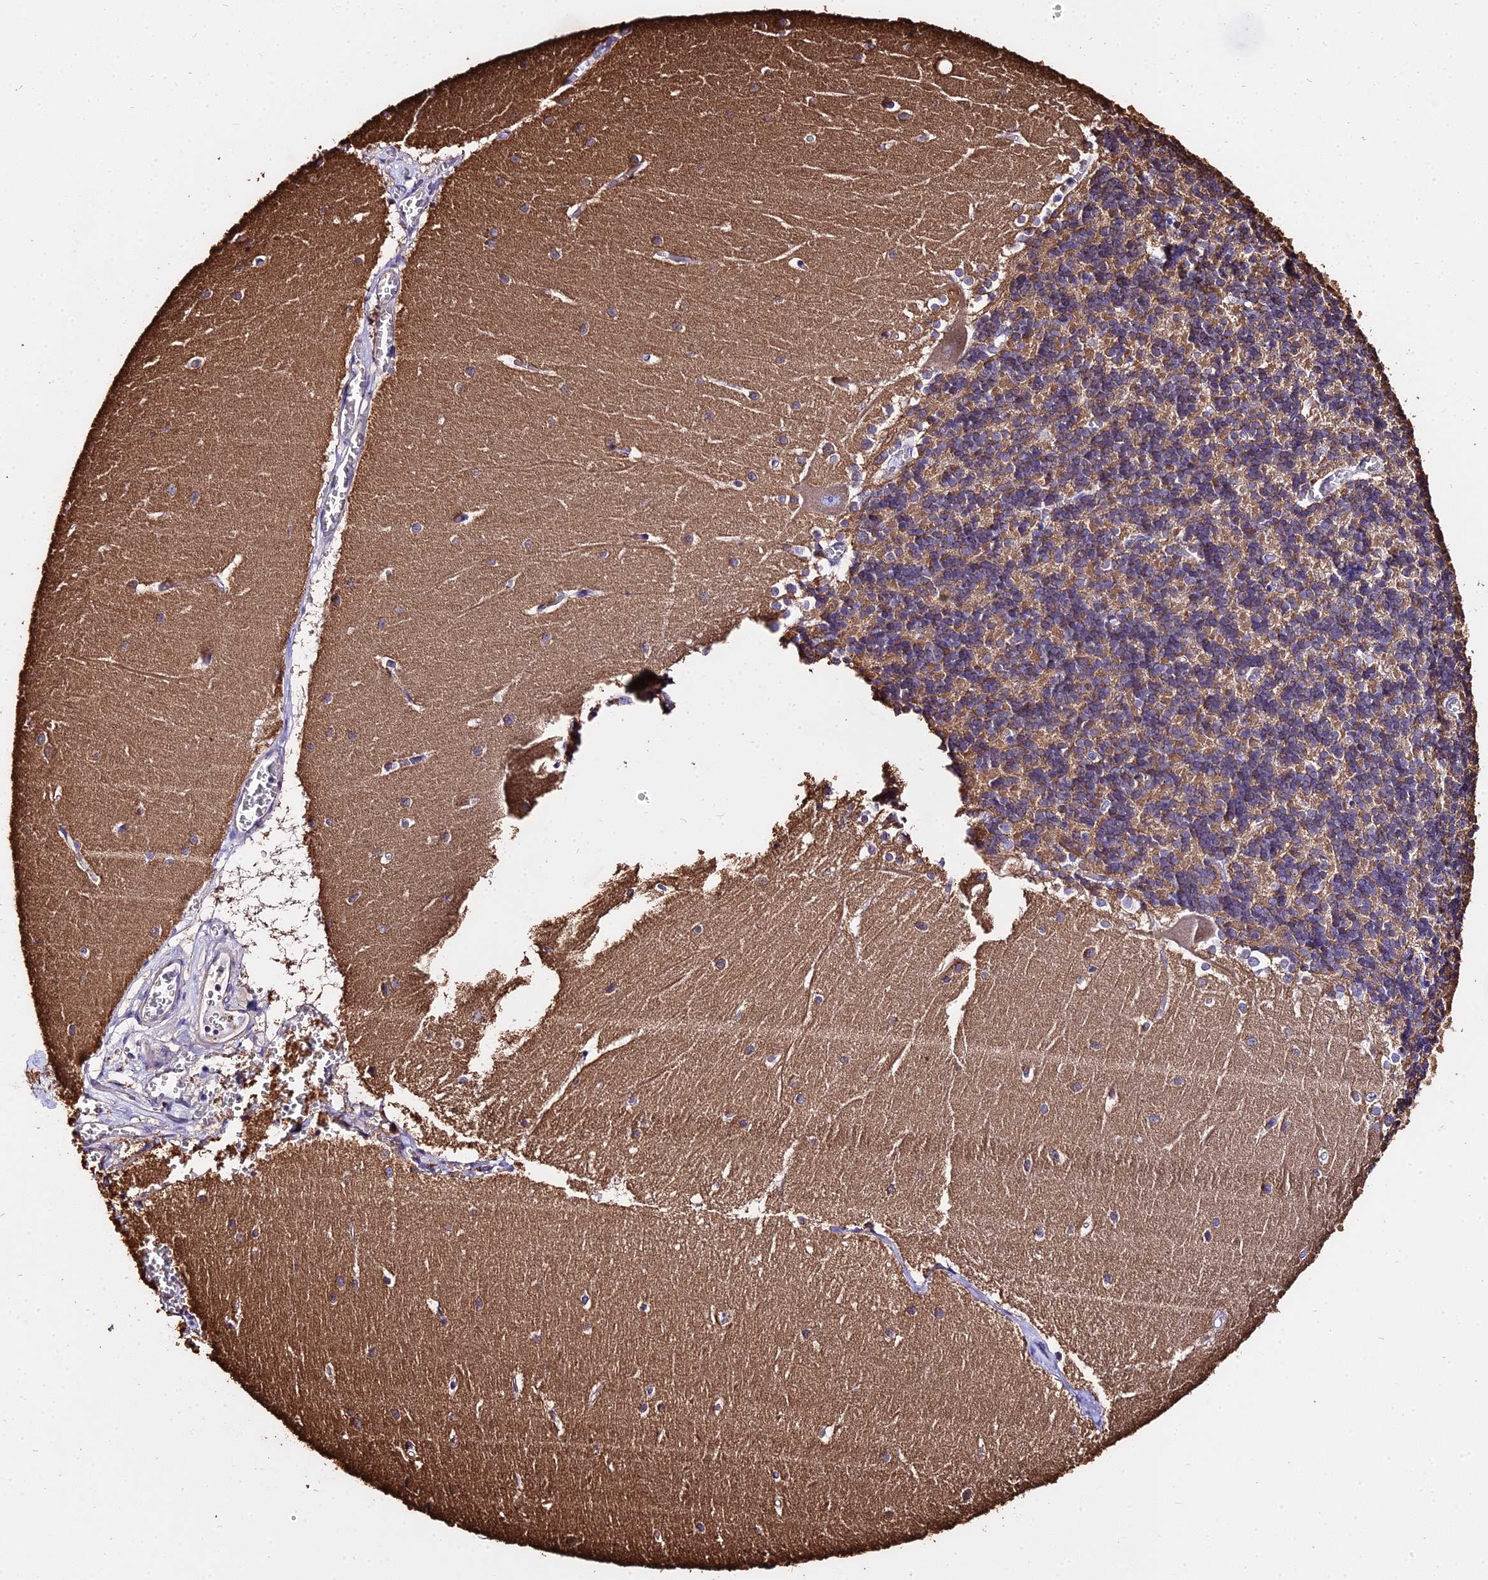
{"staining": {"intensity": "moderate", "quantity": "25%-75%", "location": "cytoplasmic/membranous"}, "tissue": "cerebellum", "cell_type": "Cells in granular layer", "image_type": "normal", "snomed": [{"axis": "morphology", "description": "Normal tissue, NOS"}, {"axis": "topography", "description": "Cerebellum"}], "caption": "Cerebellum stained with DAB (3,3'-diaminobenzidine) immunohistochemistry (IHC) shows medium levels of moderate cytoplasmic/membranous positivity in about 25%-75% of cells in granular layer.", "gene": "TUBA1A", "patient": {"sex": "male", "age": 37}}